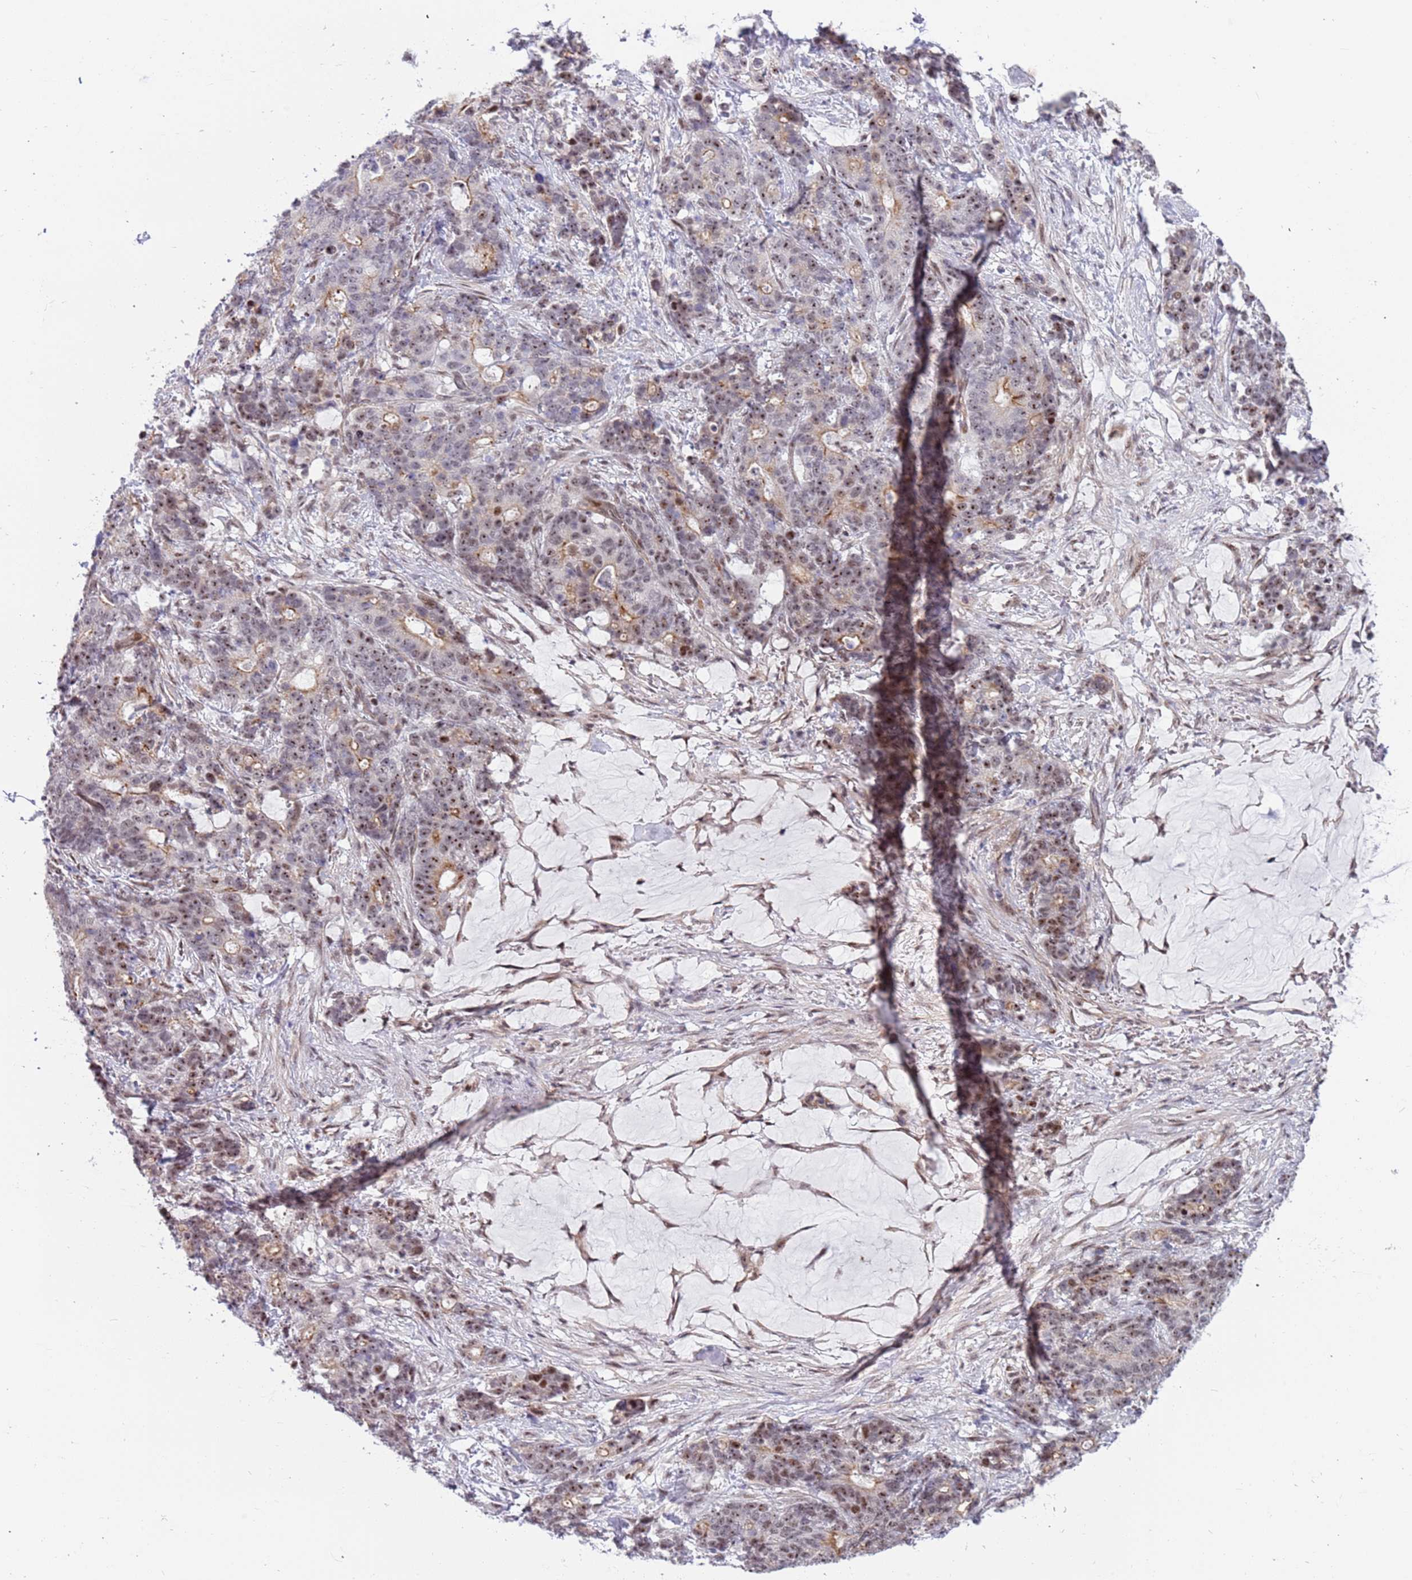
{"staining": {"intensity": "moderate", "quantity": ">75%", "location": "nuclear"}, "tissue": "stomach cancer", "cell_type": "Tumor cells", "image_type": "cancer", "snomed": [{"axis": "morphology", "description": "Normal tissue, NOS"}, {"axis": "morphology", "description": "Adenocarcinoma, NOS"}, {"axis": "topography", "description": "Stomach"}], "caption": "Stomach adenocarcinoma stained with DAB (3,3'-diaminobenzidine) immunohistochemistry reveals medium levels of moderate nuclear positivity in about >75% of tumor cells.", "gene": "LRMDA", "patient": {"sex": "female", "age": 64}}